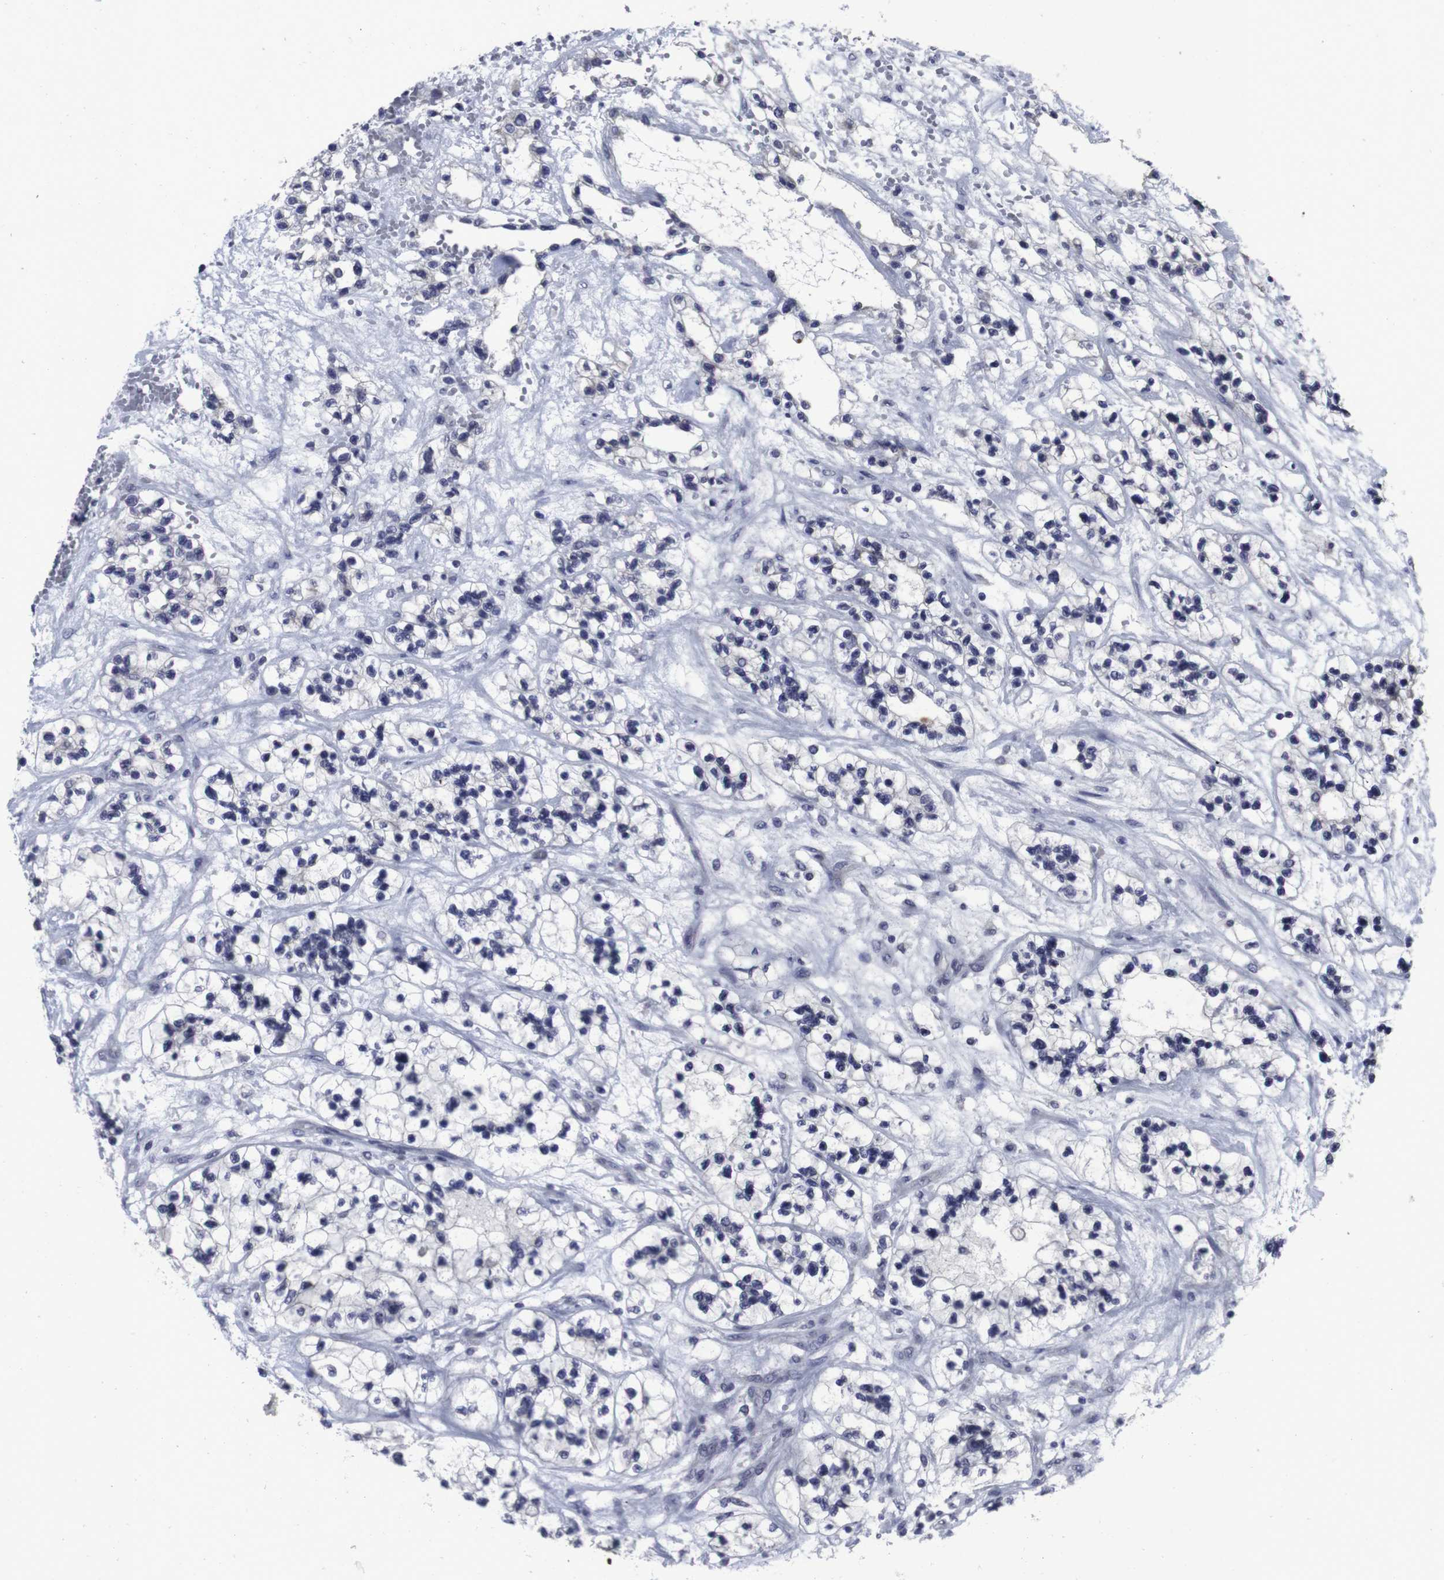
{"staining": {"intensity": "negative", "quantity": "none", "location": "none"}, "tissue": "renal cancer", "cell_type": "Tumor cells", "image_type": "cancer", "snomed": [{"axis": "morphology", "description": "Adenocarcinoma, NOS"}, {"axis": "topography", "description": "Kidney"}], "caption": "Renal cancer (adenocarcinoma) was stained to show a protein in brown. There is no significant expression in tumor cells.", "gene": "SNCG", "patient": {"sex": "female", "age": 57}}